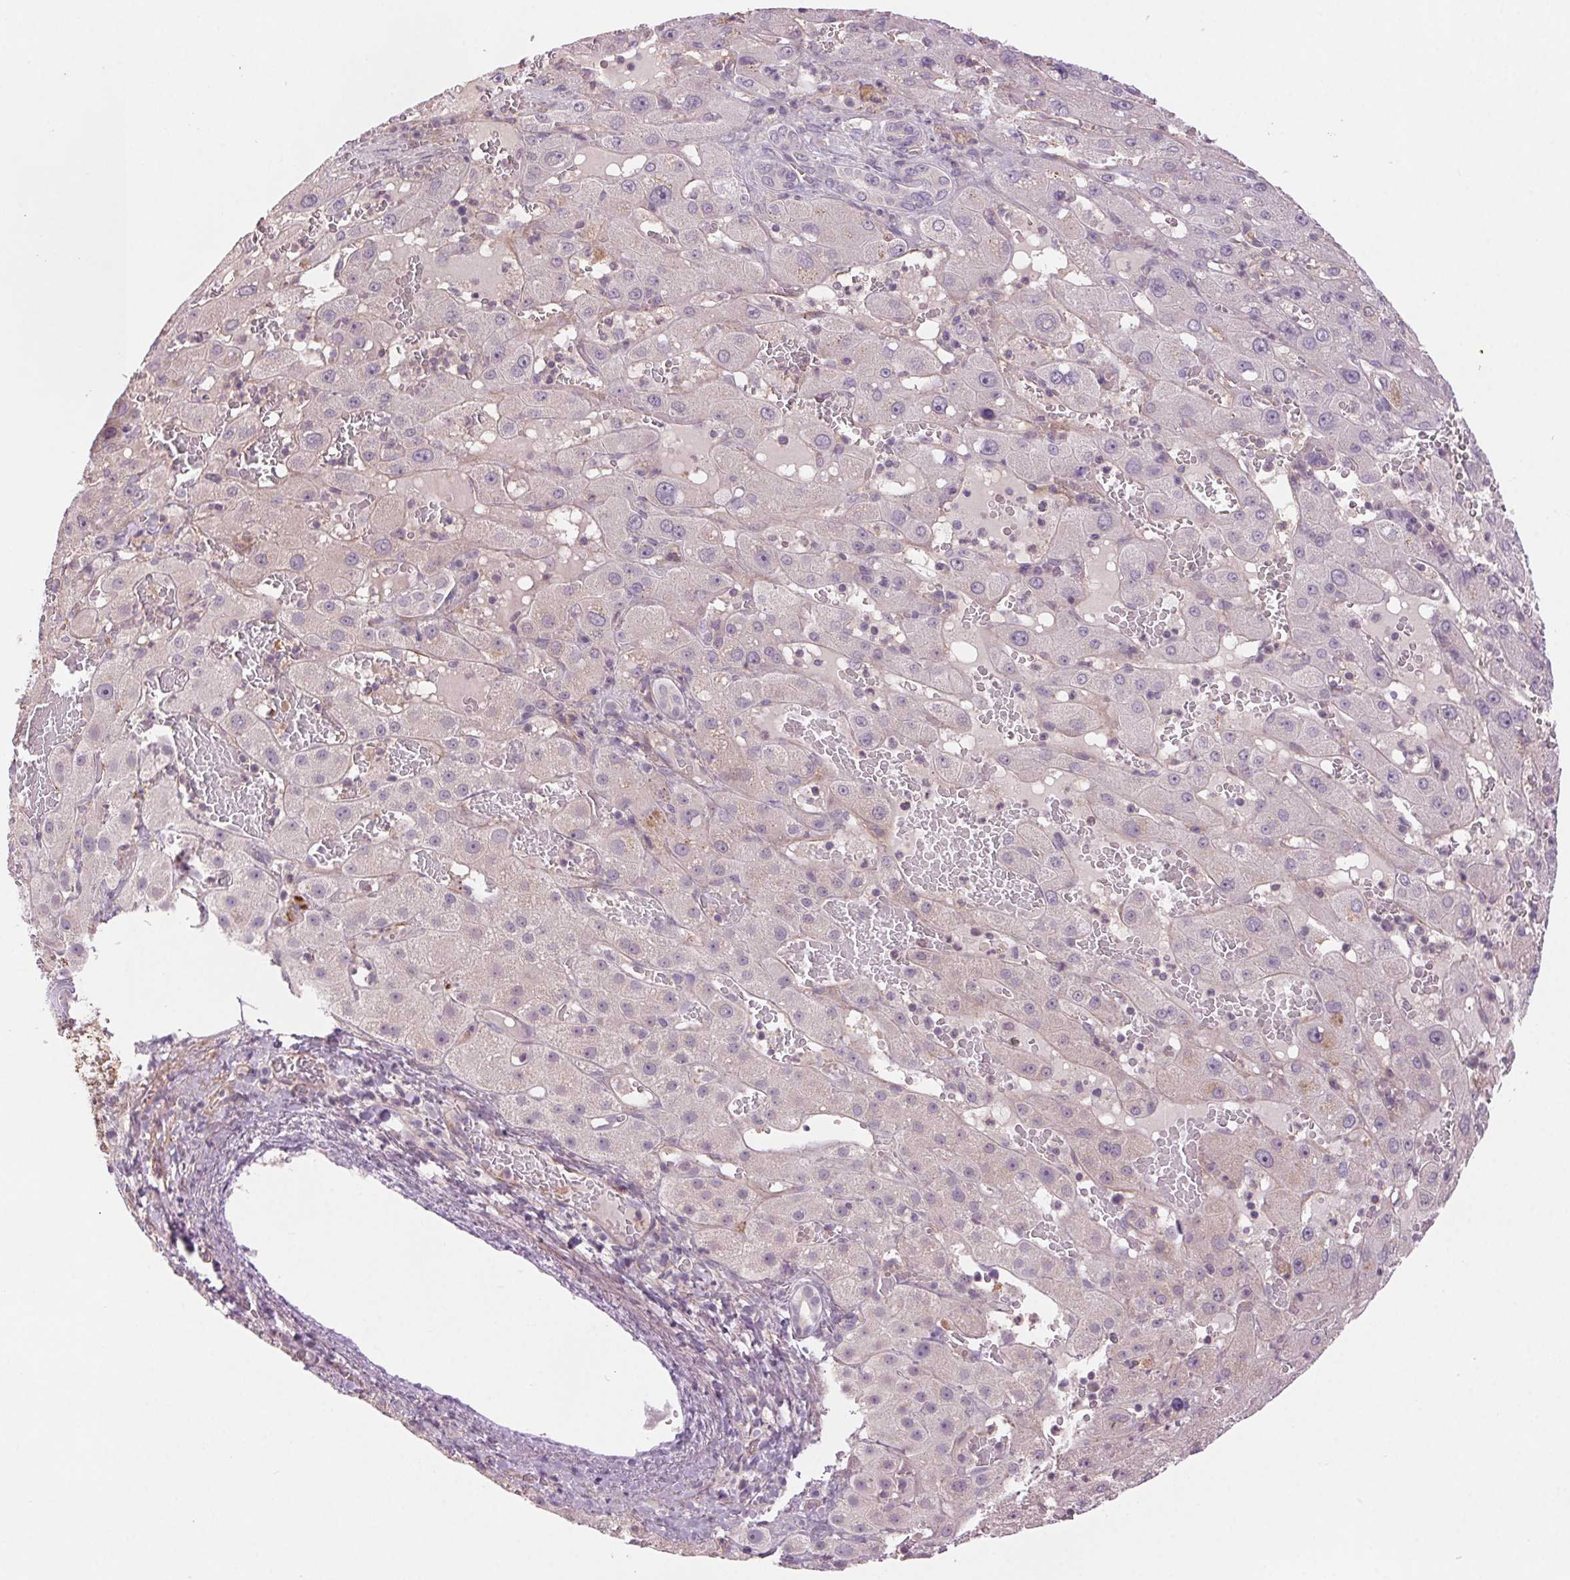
{"staining": {"intensity": "negative", "quantity": "none", "location": "none"}, "tissue": "liver cancer", "cell_type": "Tumor cells", "image_type": "cancer", "snomed": [{"axis": "morphology", "description": "Carcinoma, Hepatocellular, NOS"}, {"axis": "topography", "description": "Liver"}], "caption": "IHC photomicrograph of neoplastic tissue: human liver cancer stained with DAB displays no significant protein staining in tumor cells.", "gene": "HHLA2", "patient": {"sex": "female", "age": 73}}